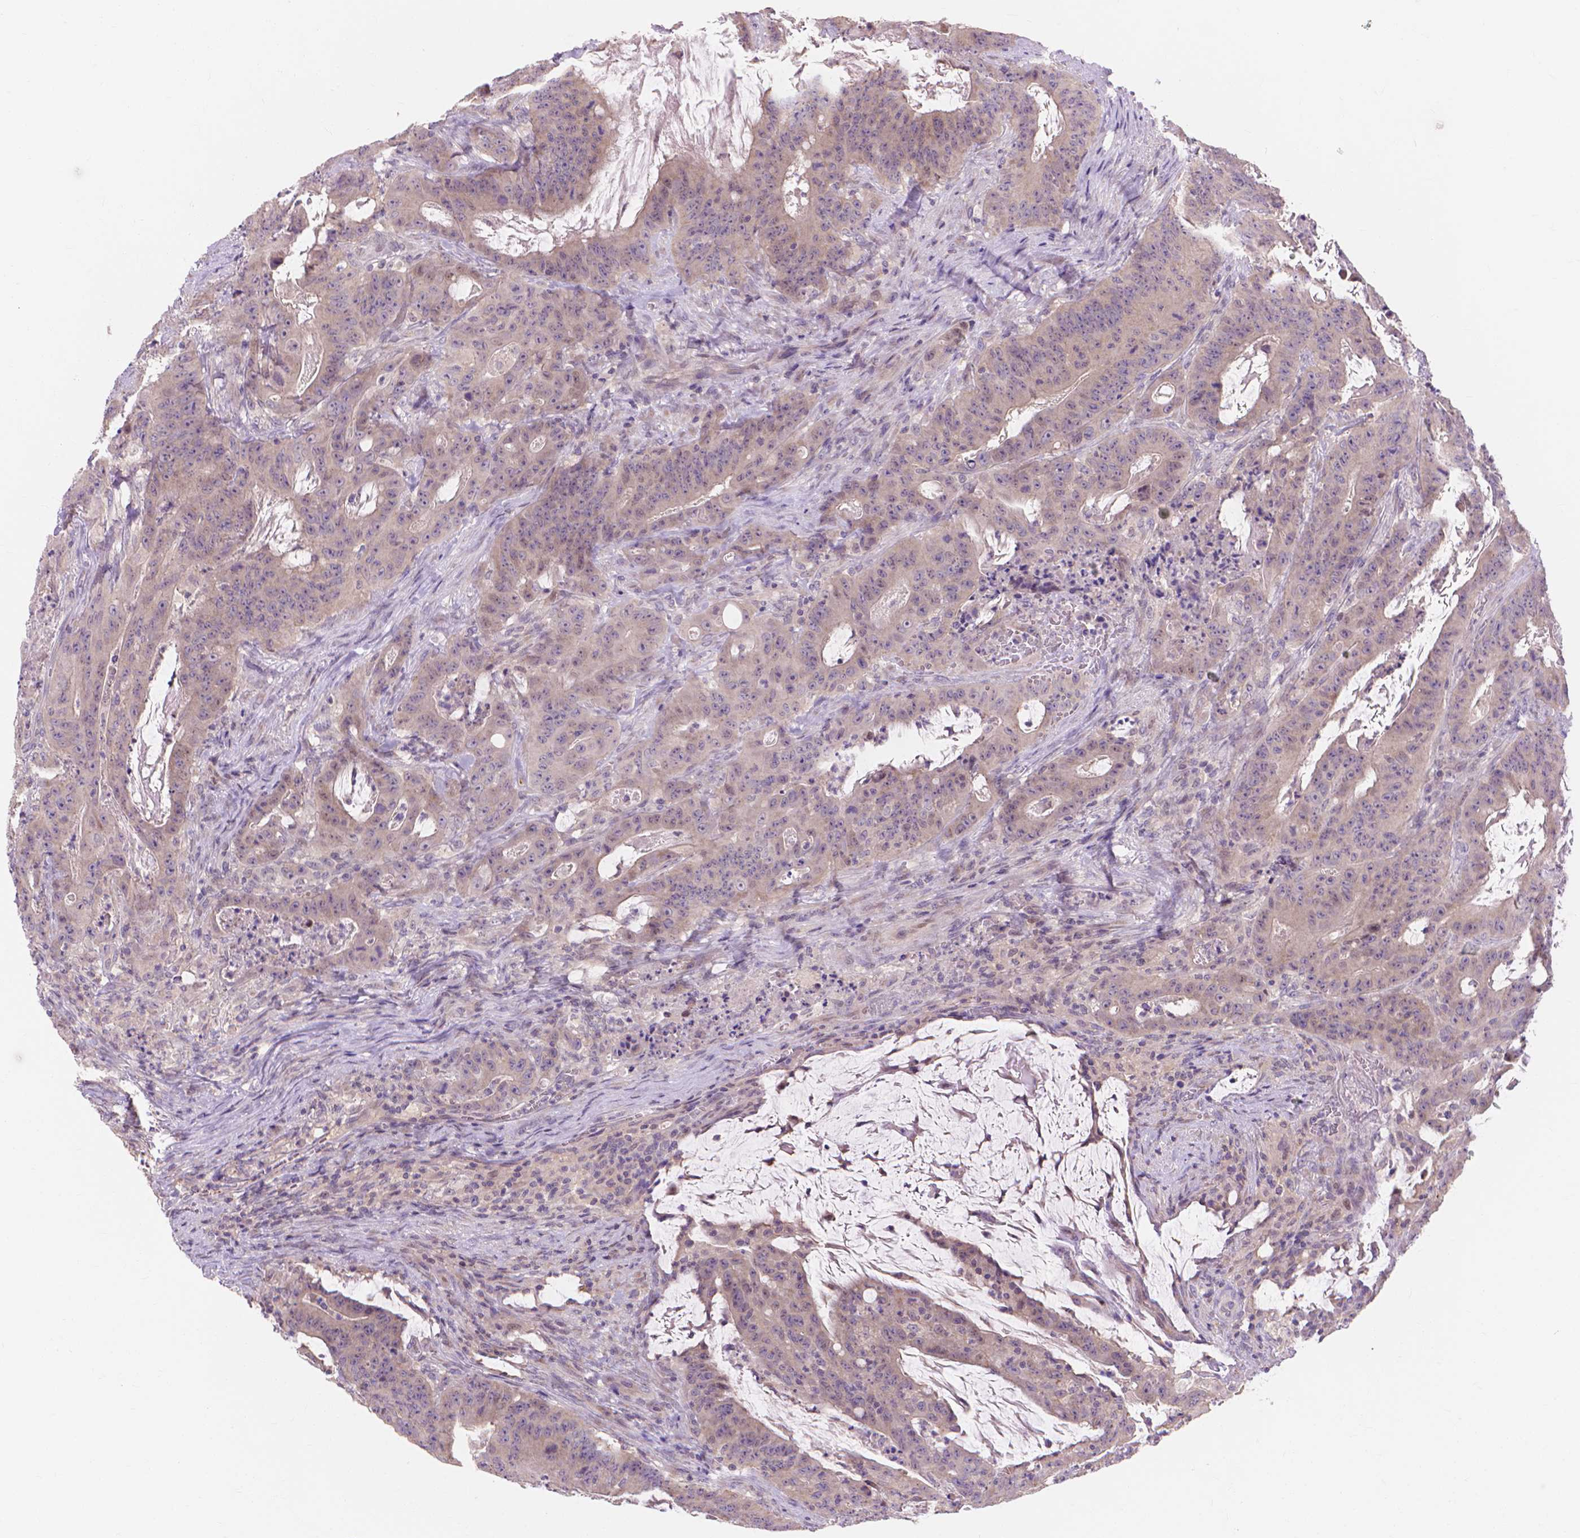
{"staining": {"intensity": "negative", "quantity": "none", "location": "none"}, "tissue": "colorectal cancer", "cell_type": "Tumor cells", "image_type": "cancer", "snomed": [{"axis": "morphology", "description": "Adenocarcinoma, NOS"}, {"axis": "topography", "description": "Colon"}], "caption": "This is a histopathology image of immunohistochemistry (IHC) staining of colorectal adenocarcinoma, which shows no staining in tumor cells.", "gene": "PRDM13", "patient": {"sex": "male", "age": 33}}